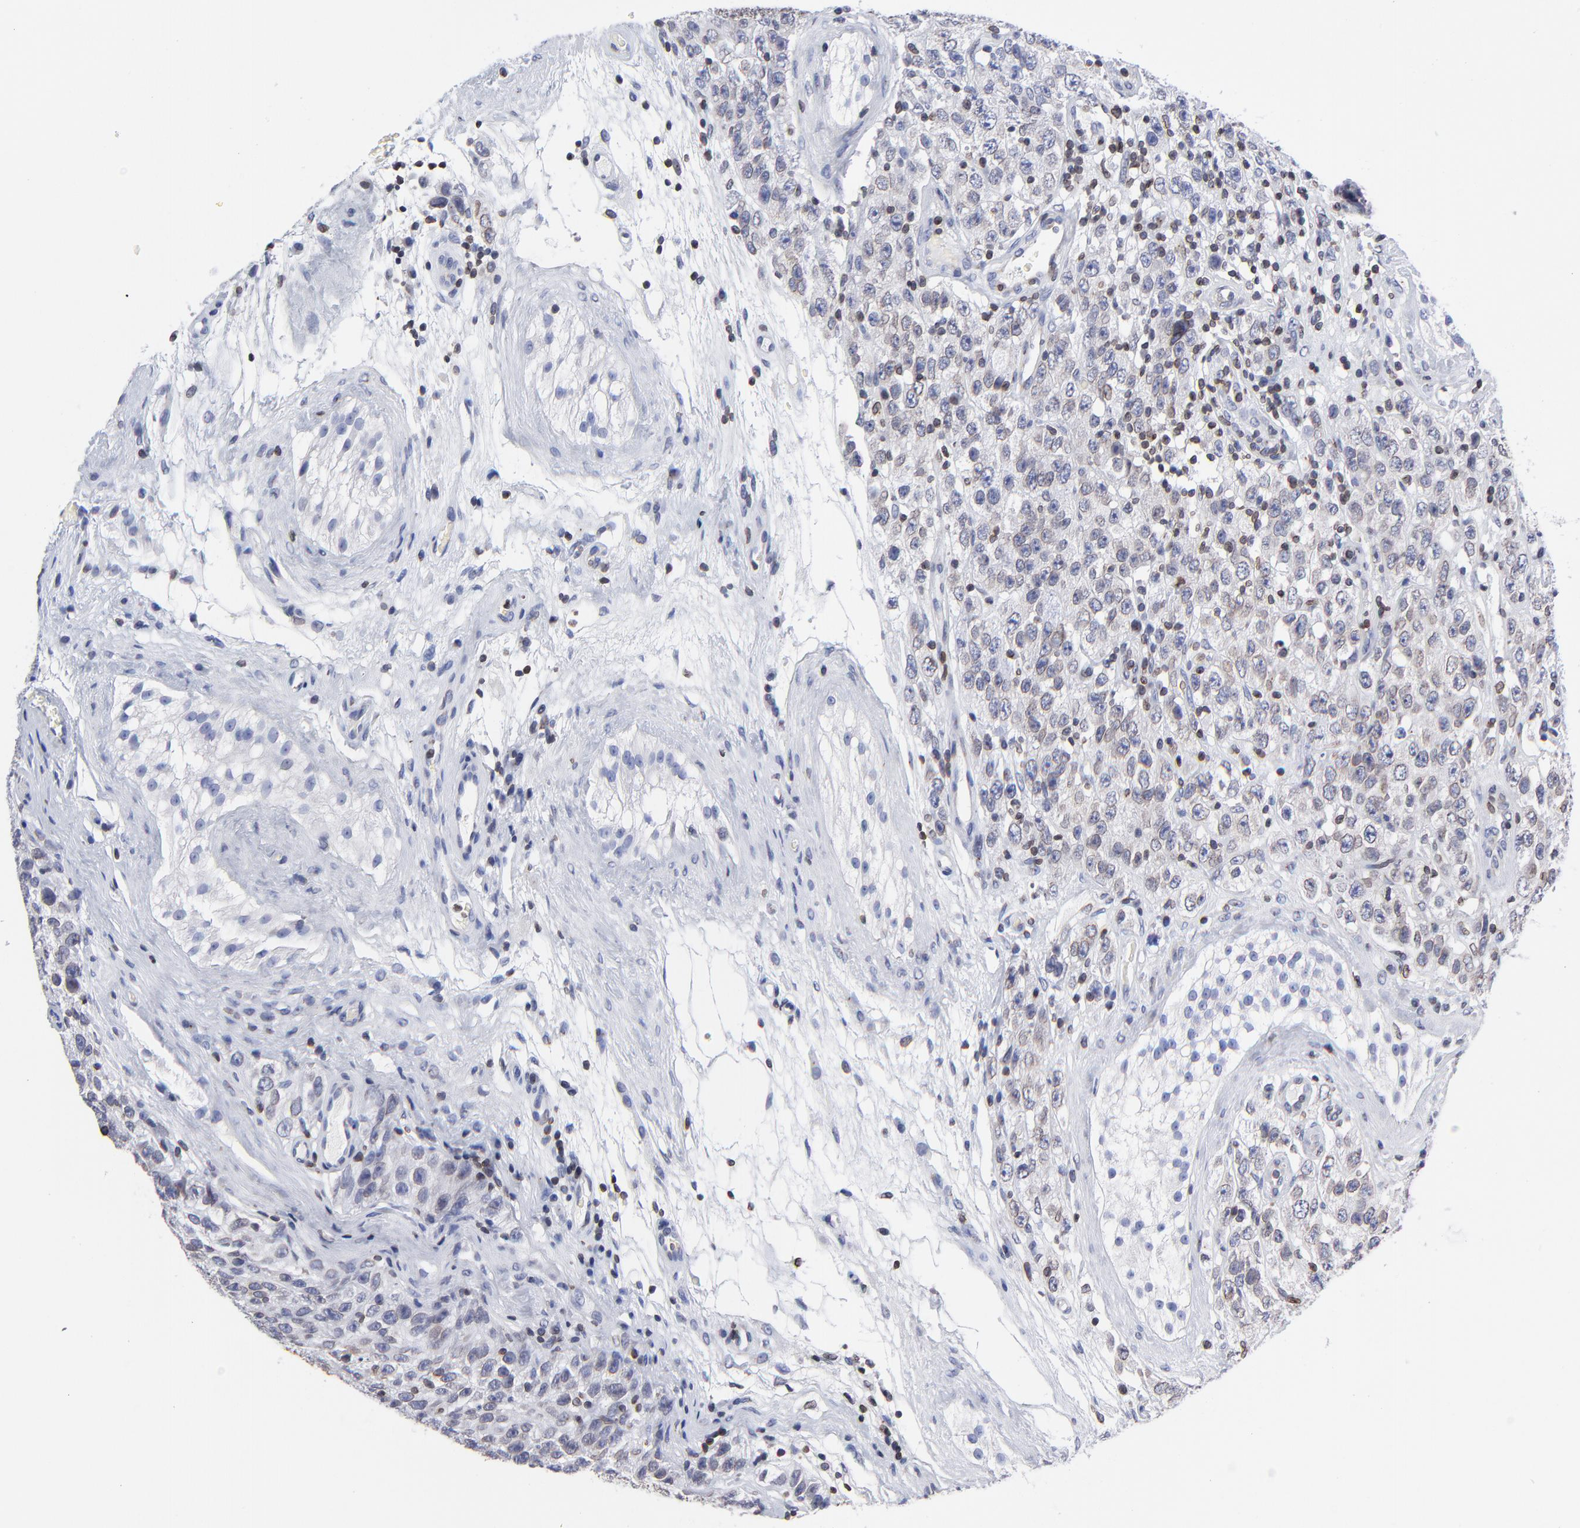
{"staining": {"intensity": "weak", "quantity": "<25%", "location": "cytoplasmic/membranous,nuclear"}, "tissue": "testis cancer", "cell_type": "Tumor cells", "image_type": "cancer", "snomed": [{"axis": "morphology", "description": "Seminoma, NOS"}, {"axis": "topography", "description": "Testis"}], "caption": "An immunohistochemistry micrograph of testis cancer is shown. There is no staining in tumor cells of testis cancer.", "gene": "THAP7", "patient": {"sex": "male", "age": 52}}